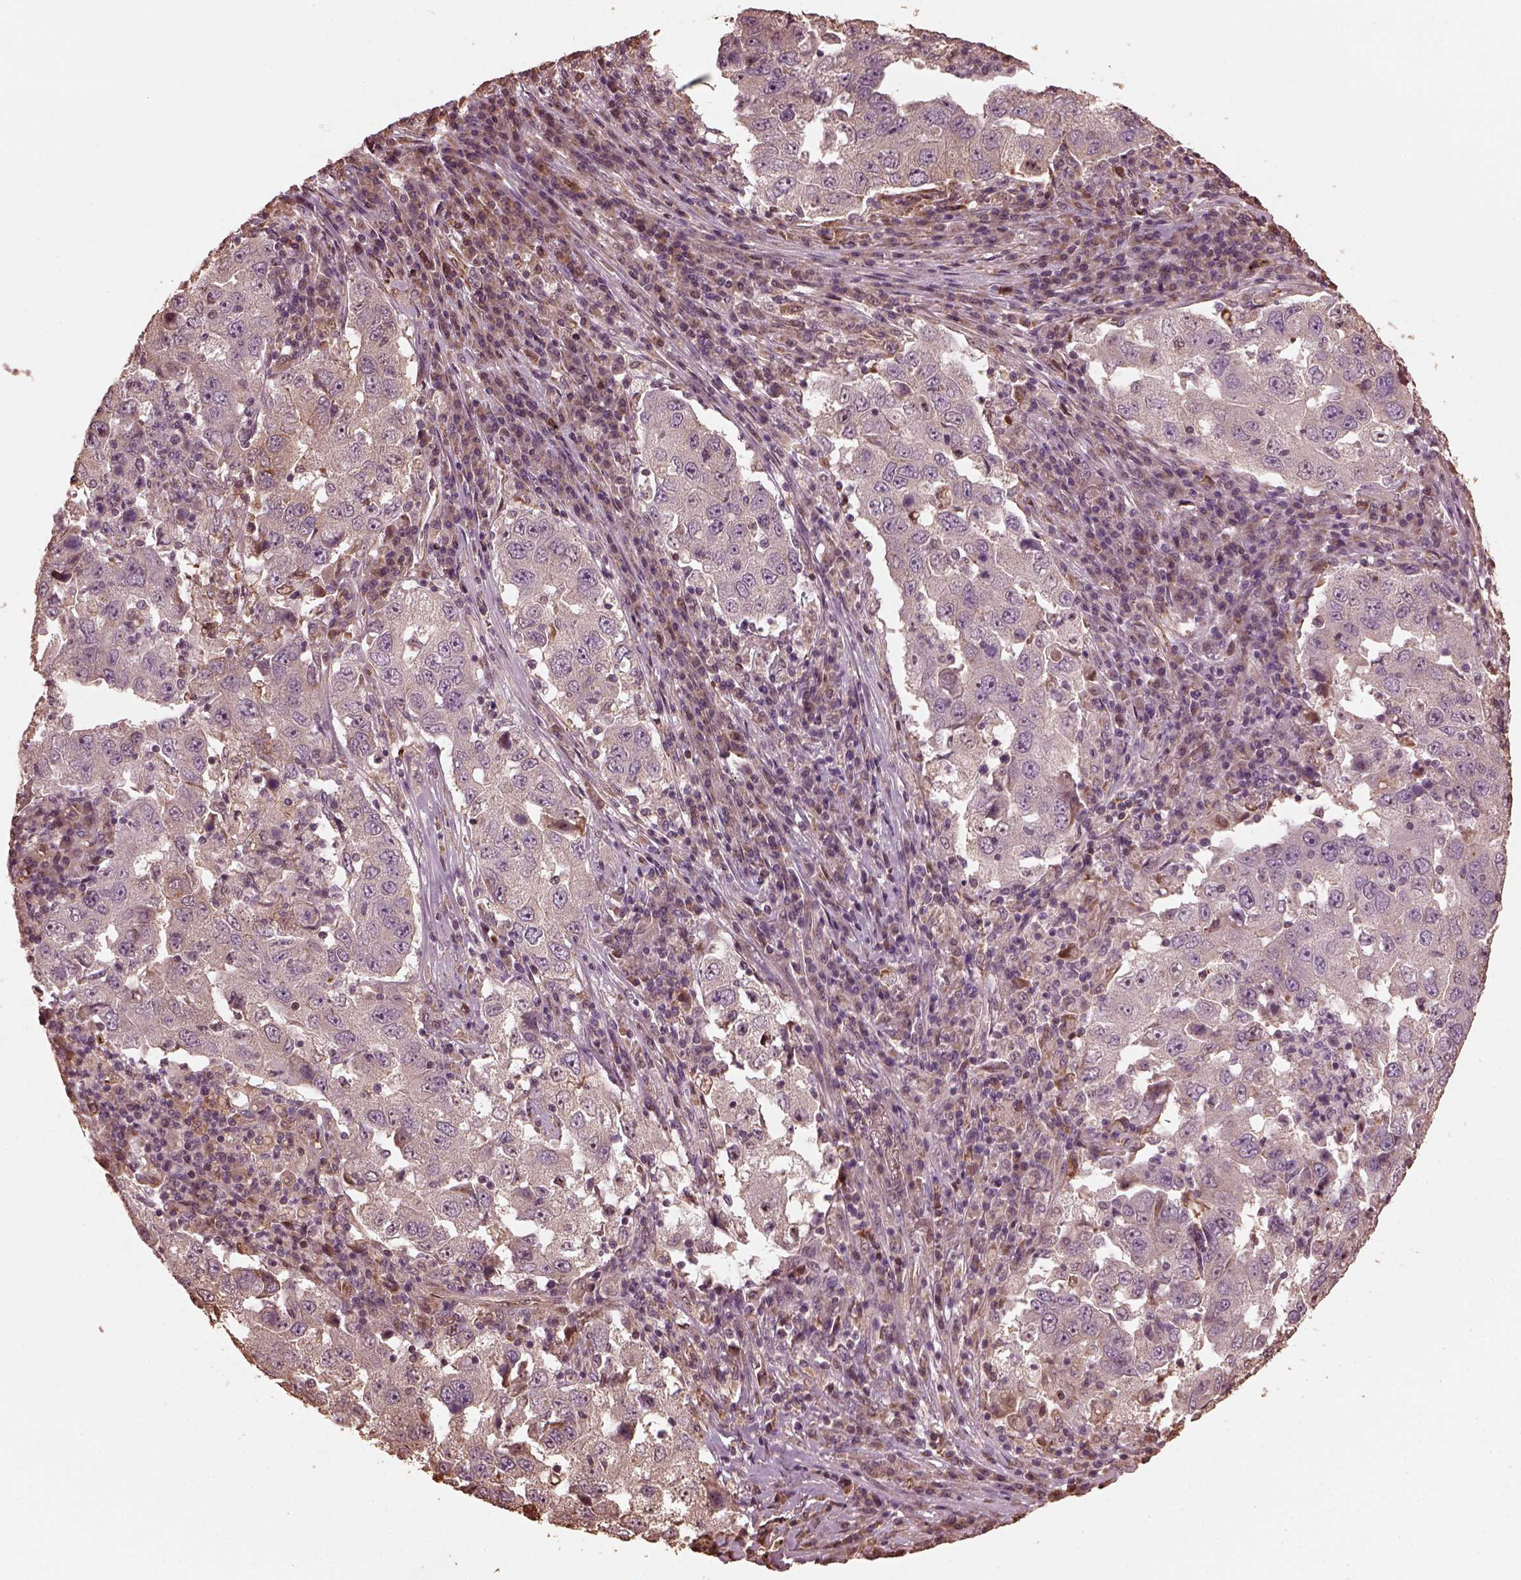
{"staining": {"intensity": "negative", "quantity": "none", "location": "none"}, "tissue": "lung cancer", "cell_type": "Tumor cells", "image_type": "cancer", "snomed": [{"axis": "morphology", "description": "Adenocarcinoma, NOS"}, {"axis": "topography", "description": "Lung"}], "caption": "The photomicrograph demonstrates no staining of tumor cells in lung adenocarcinoma. Brightfield microscopy of immunohistochemistry (IHC) stained with DAB (3,3'-diaminobenzidine) (brown) and hematoxylin (blue), captured at high magnification.", "gene": "GTPBP1", "patient": {"sex": "male", "age": 73}}